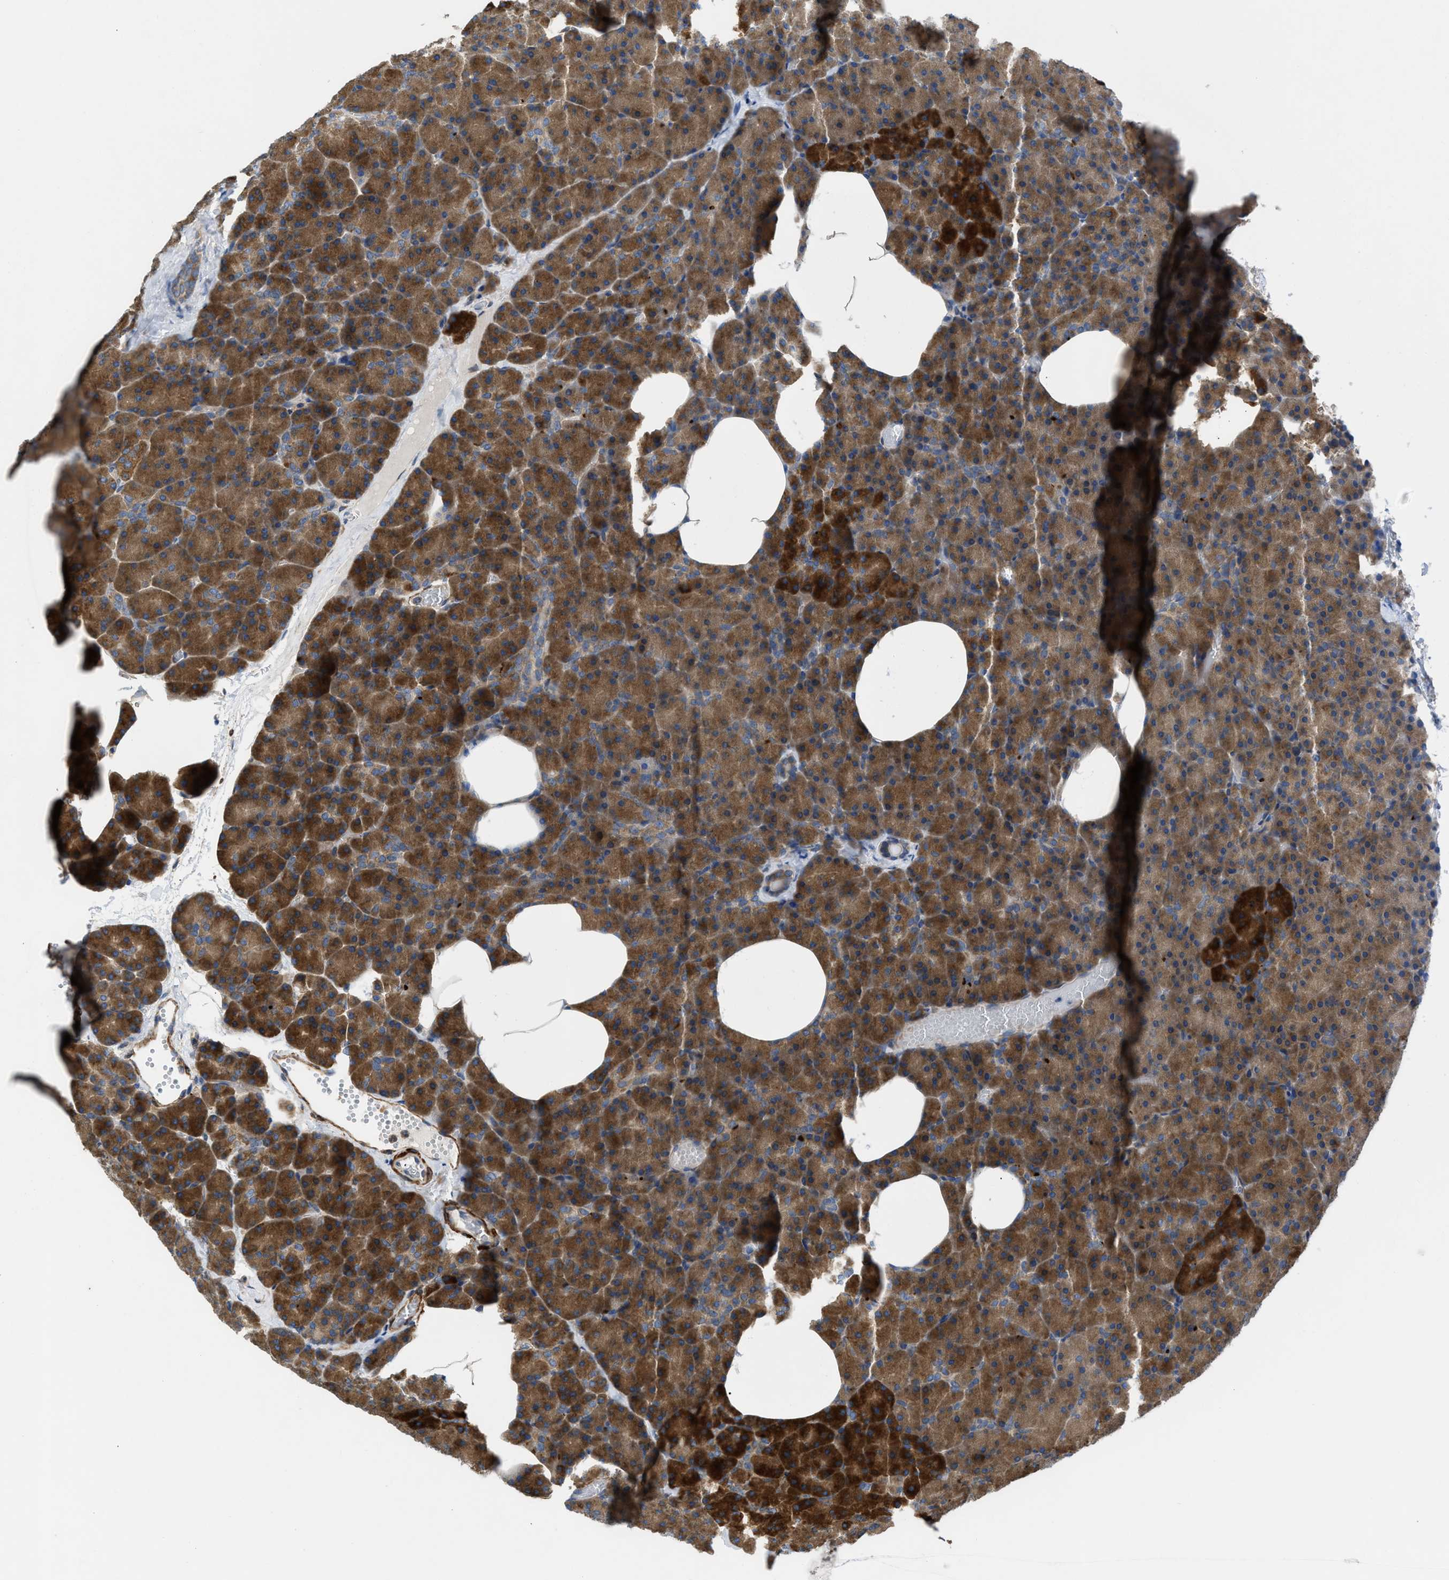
{"staining": {"intensity": "strong", "quantity": ">75%", "location": "cytoplasmic/membranous"}, "tissue": "pancreas", "cell_type": "Exocrine glandular cells", "image_type": "normal", "snomed": [{"axis": "morphology", "description": "Normal tissue, NOS"}, {"axis": "morphology", "description": "Carcinoid, malignant, NOS"}, {"axis": "topography", "description": "Pancreas"}], "caption": "The photomicrograph shows immunohistochemical staining of benign pancreas. There is strong cytoplasmic/membranous positivity is appreciated in approximately >75% of exocrine glandular cells.", "gene": "CHKB", "patient": {"sex": "female", "age": 35}}